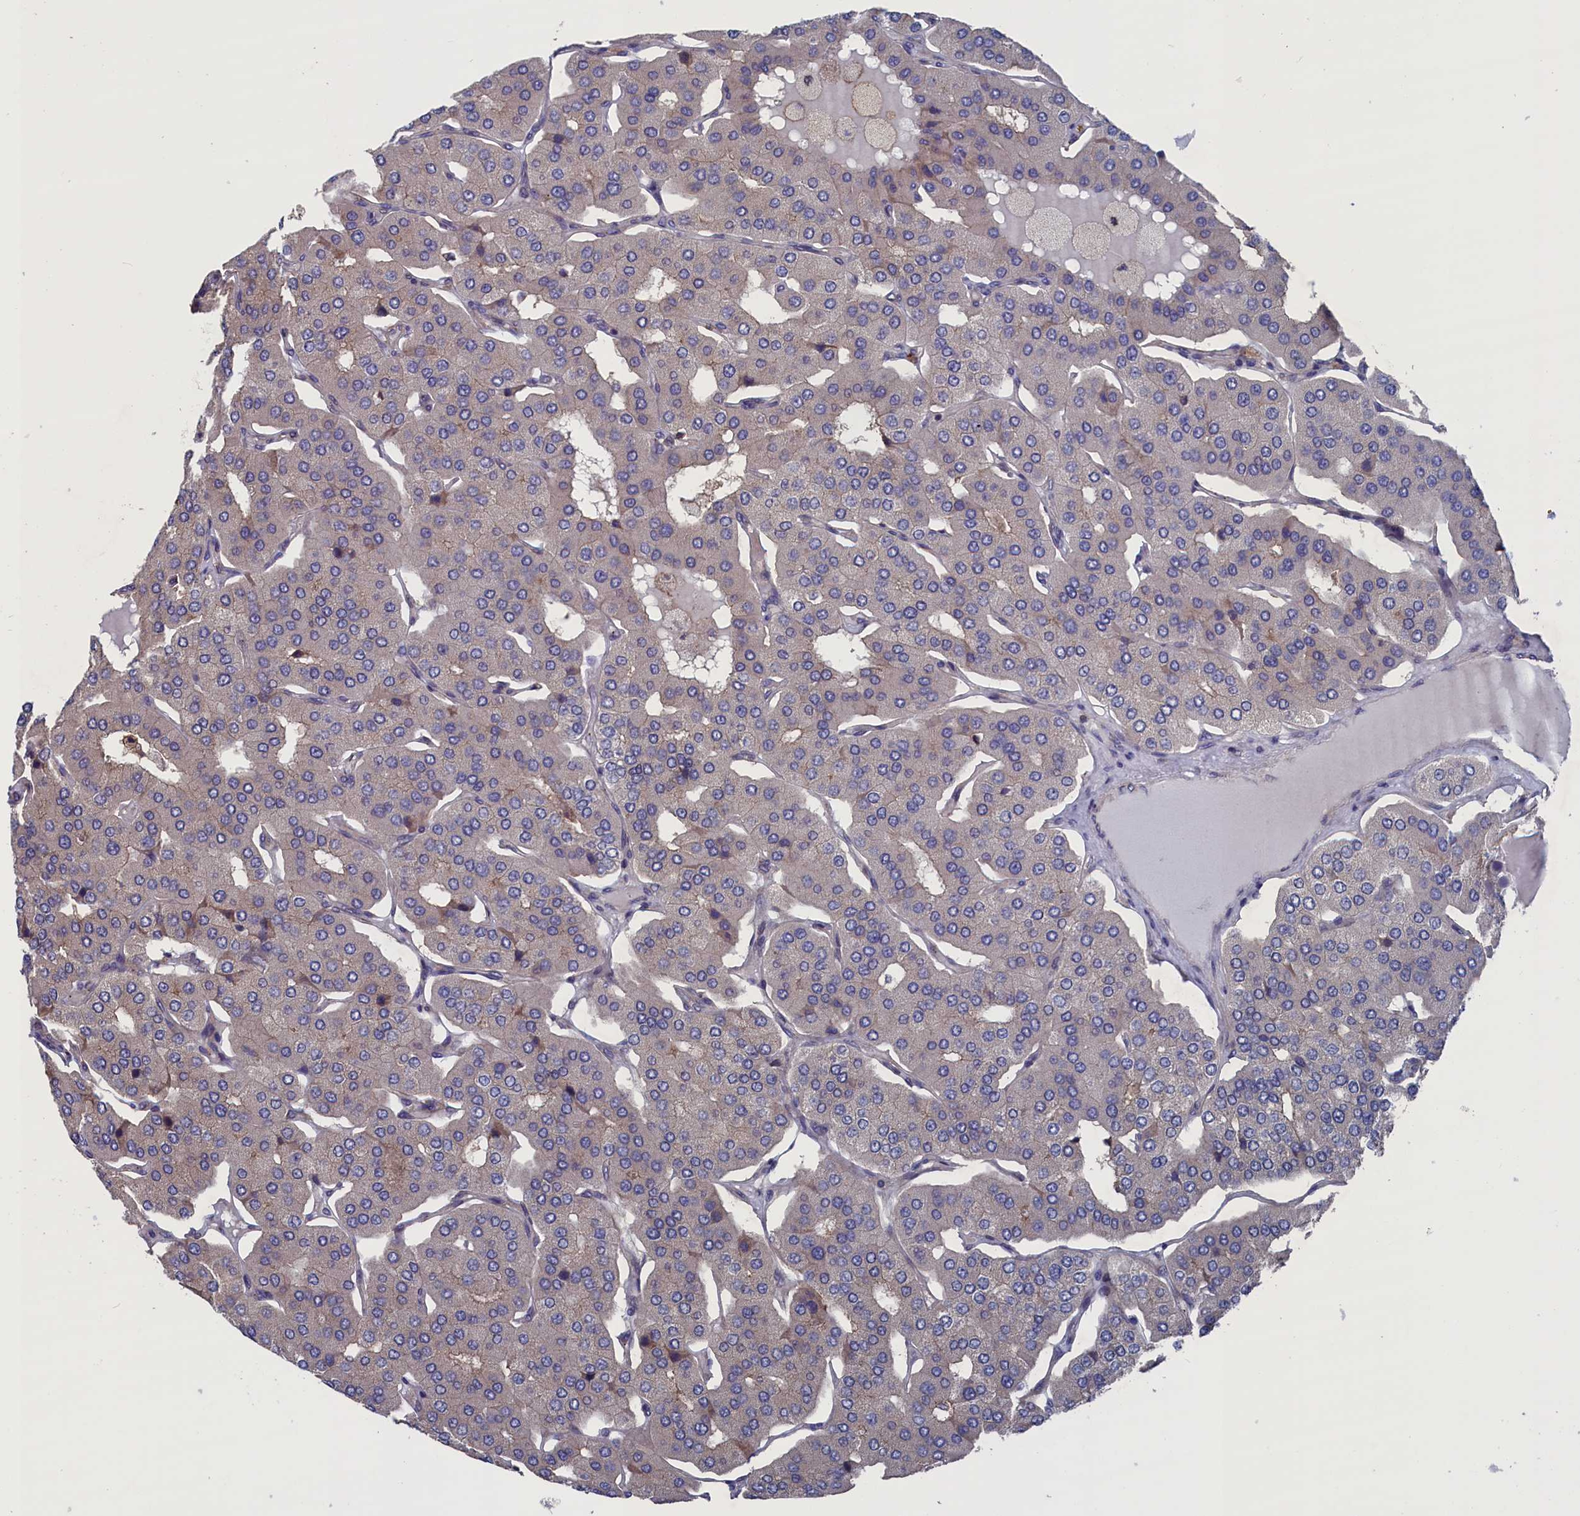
{"staining": {"intensity": "negative", "quantity": "none", "location": "none"}, "tissue": "parathyroid gland", "cell_type": "Glandular cells", "image_type": "normal", "snomed": [{"axis": "morphology", "description": "Normal tissue, NOS"}, {"axis": "morphology", "description": "Adenoma, NOS"}, {"axis": "topography", "description": "Parathyroid gland"}], "caption": "Immunohistochemical staining of normal human parathyroid gland demonstrates no significant expression in glandular cells.", "gene": "SPATA13", "patient": {"sex": "female", "age": 86}}